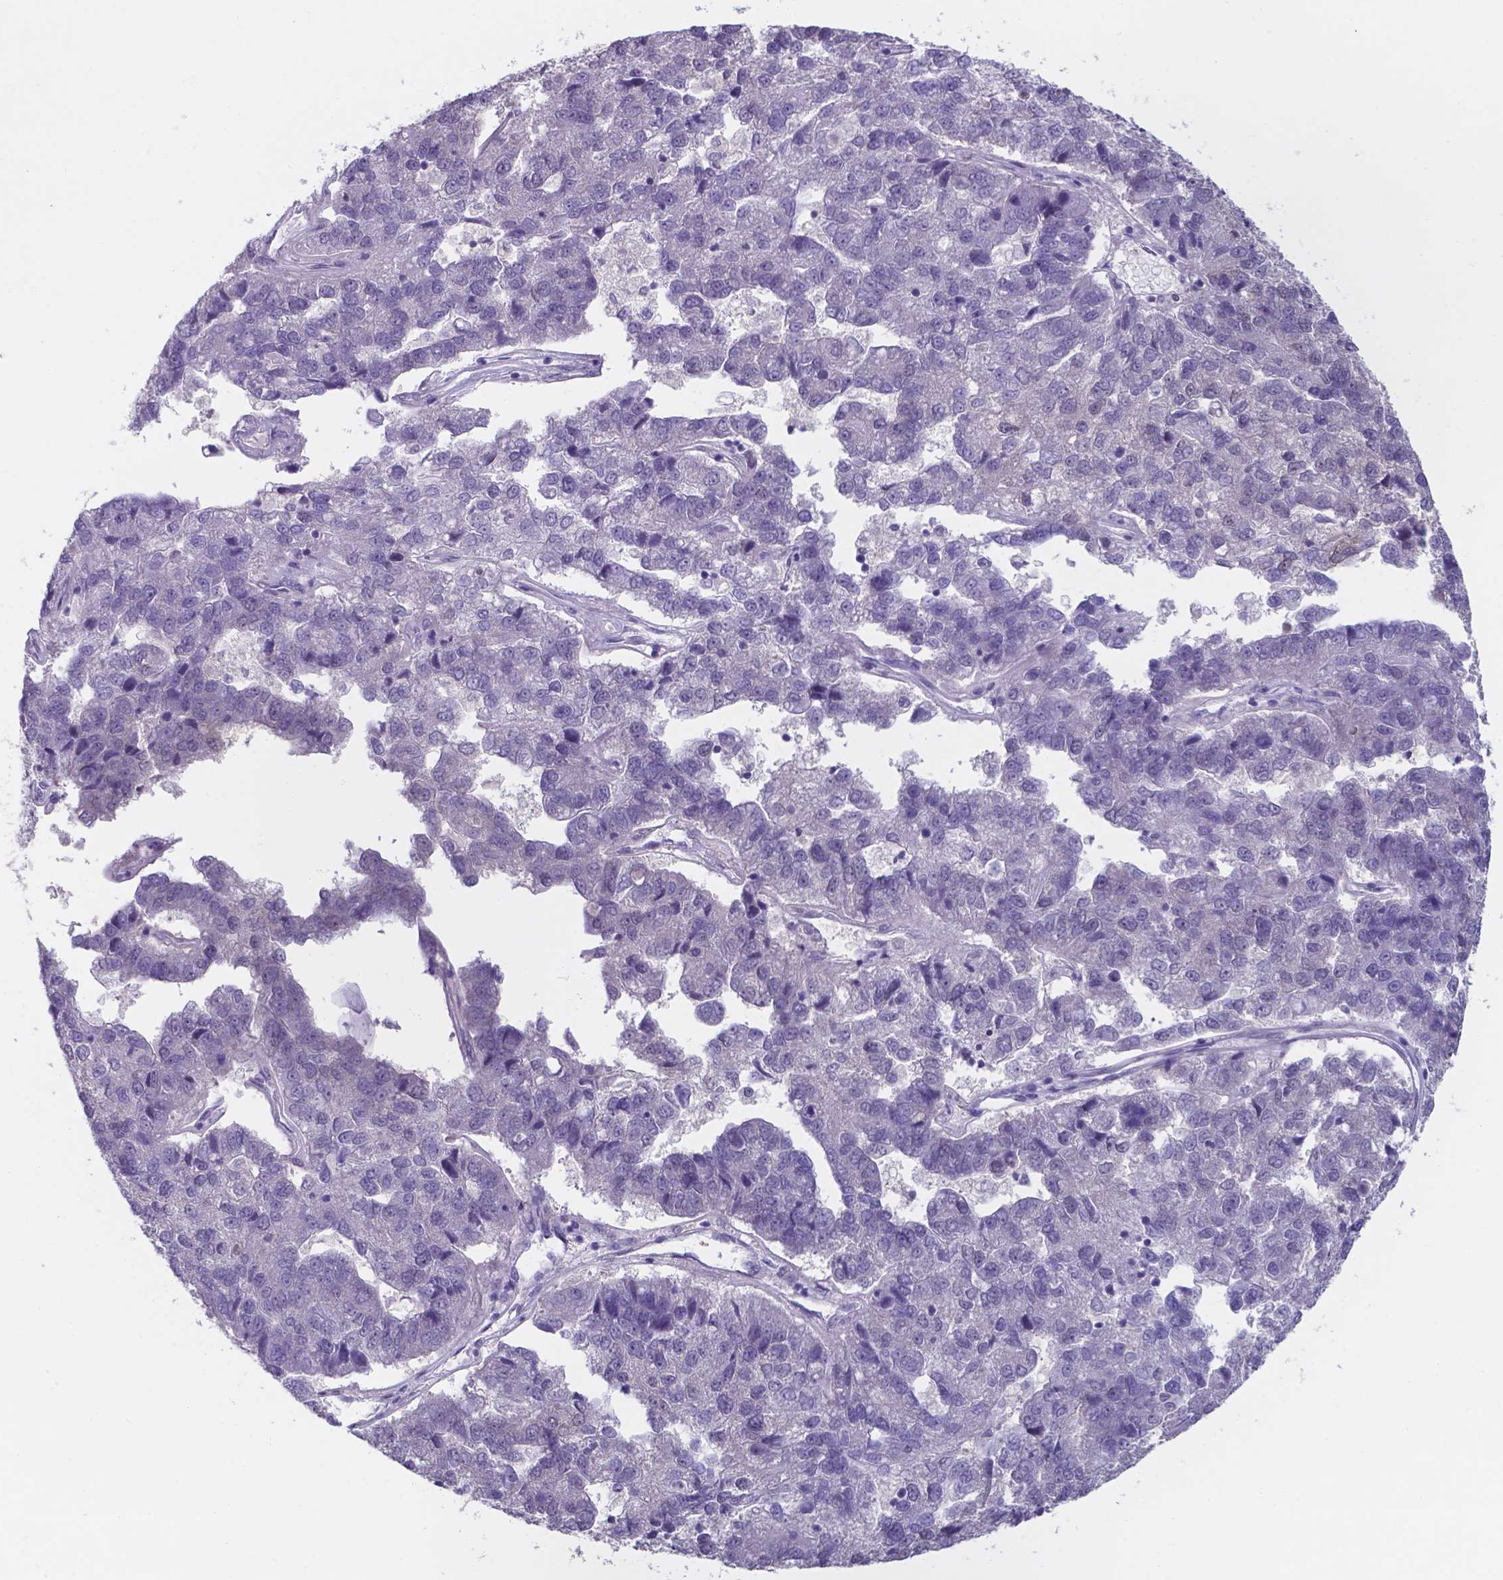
{"staining": {"intensity": "negative", "quantity": "none", "location": "none"}, "tissue": "pancreatic cancer", "cell_type": "Tumor cells", "image_type": "cancer", "snomed": [{"axis": "morphology", "description": "Adenocarcinoma, NOS"}, {"axis": "topography", "description": "Pancreas"}], "caption": "DAB immunohistochemical staining of human pancreatic cancer (adenocarcinoma) displays no significant positivity in tumor cells.", "gene": "UBE2E2", "patient": {"sex": "female", "age": 61}}